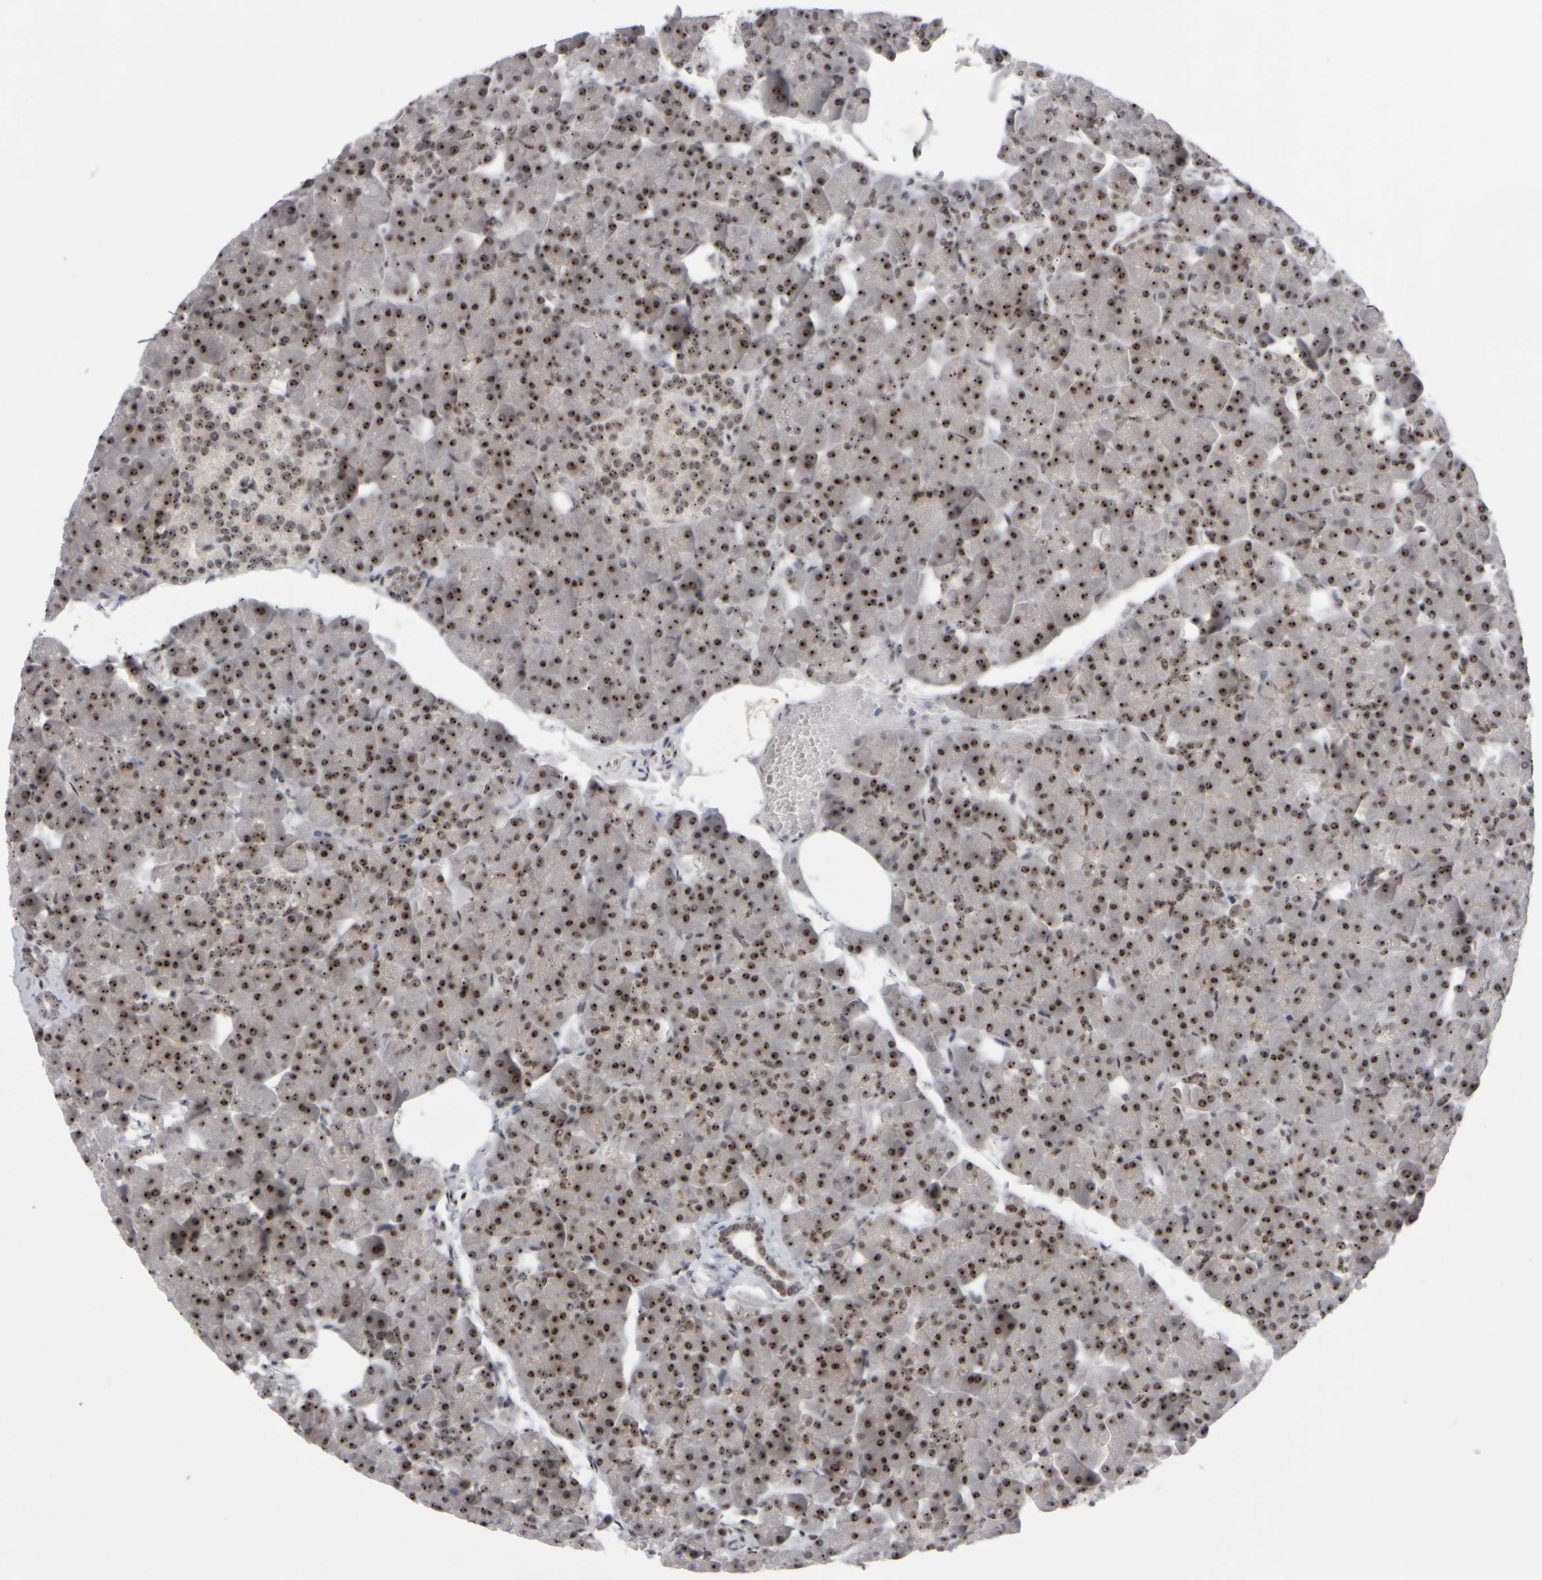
{"staining": {"intensity": "strong", "quantity": ">75%", "location": "nuclear"}, "tissue": "pancreas", "cell_type": "Exocrine glandular cells", "image_type": "normal", "snomed": [{"axis": "morphology", "description": "Normal tissue, NOS"}, {"axis": "topography", "description": "Pancreas"}], "caption": "Protein positivity by immunohistochemistry reveals strong nuclear positivity in about >75% of exocrine glandular cells in unremarkable pancreas. The protein is shown in brown color, while the nuclei are stained blue.", "gene": "SURF6", "patient": {"sex": "male", "age": 35}}